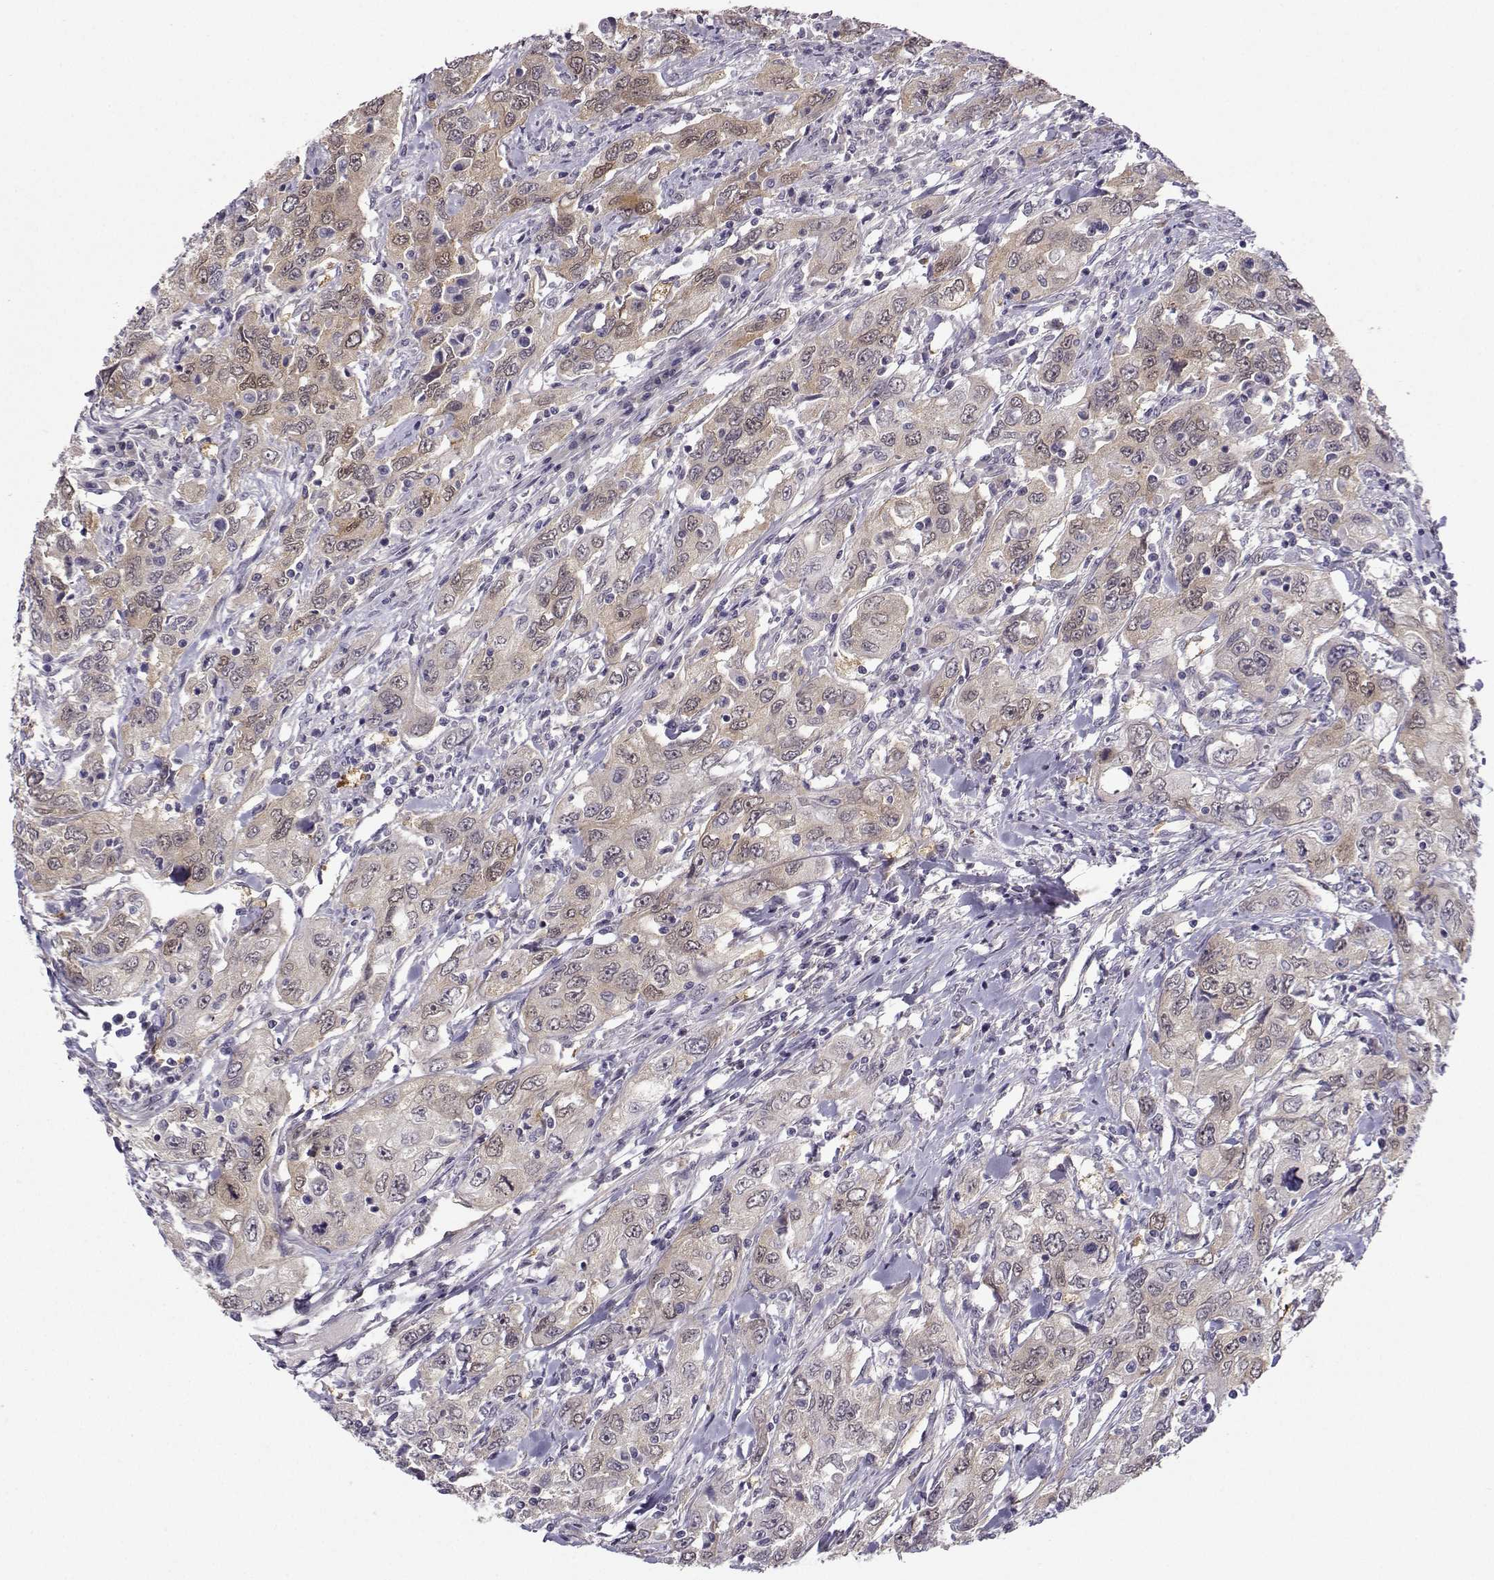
{"staining": {"intensity": "weak", "quantity": ">75%", "location": "cytoplasmic/membranous"}, "tissue": "urothelial cancer", "cell_type": "Tumor cells", "image_type": "cancer", "snomed": [{"axis": "morphology", "description": "Urothelial carcinoma, High grade"}, {"axis": "topography", "description": "Urinary bladder"}], "caption": "Urothelial carcinoma (high-grade) tissue shows weak cytoplasmic/membranous staining in approximately >75% of tumor cells, visualized by immunohistochemistry.", "gene": "NQO1", "patient": {"sex": "male", "age": 76}}